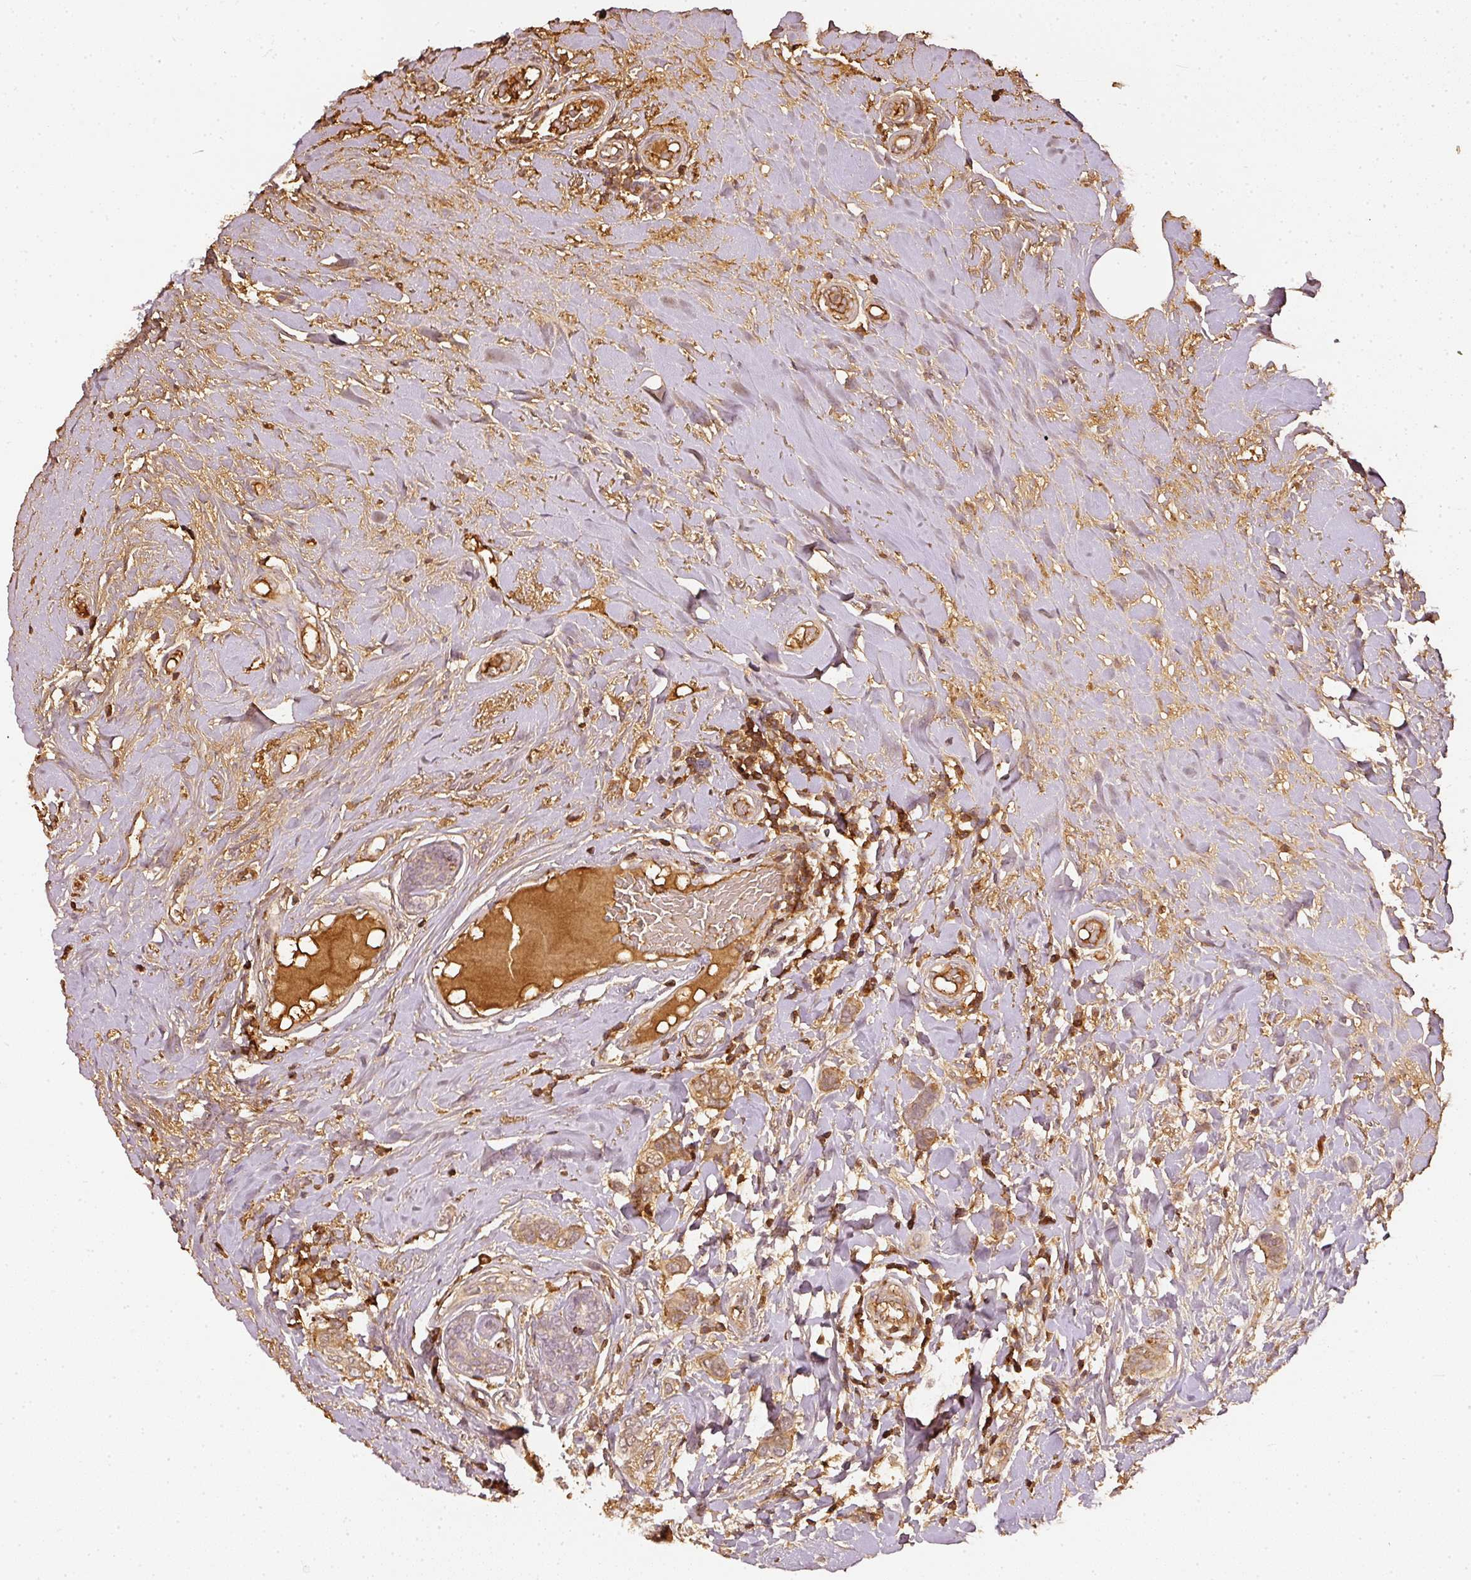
{"staining": {"intensity": "moderate", "quantity": ">75%", "location": "cytoplasmic/membranous"}, "tissue": "breast cancer", "cell_type": "Tumor cells", "image_type": "cancer", "snomed": [{"axis": "morphology", "description": "Lobular carcinoma"}, {"axis": "topography", "description": "Breast"}], "caption": "About >75% of tumor cells in breast cancer (lobular carcinoma) reveal moderate cytoplasmic/membranous protein positivity as visualized by brown immunohistochemical staining.", "gene": "EVL", "patient": {"sex": "female", "age": 51}}